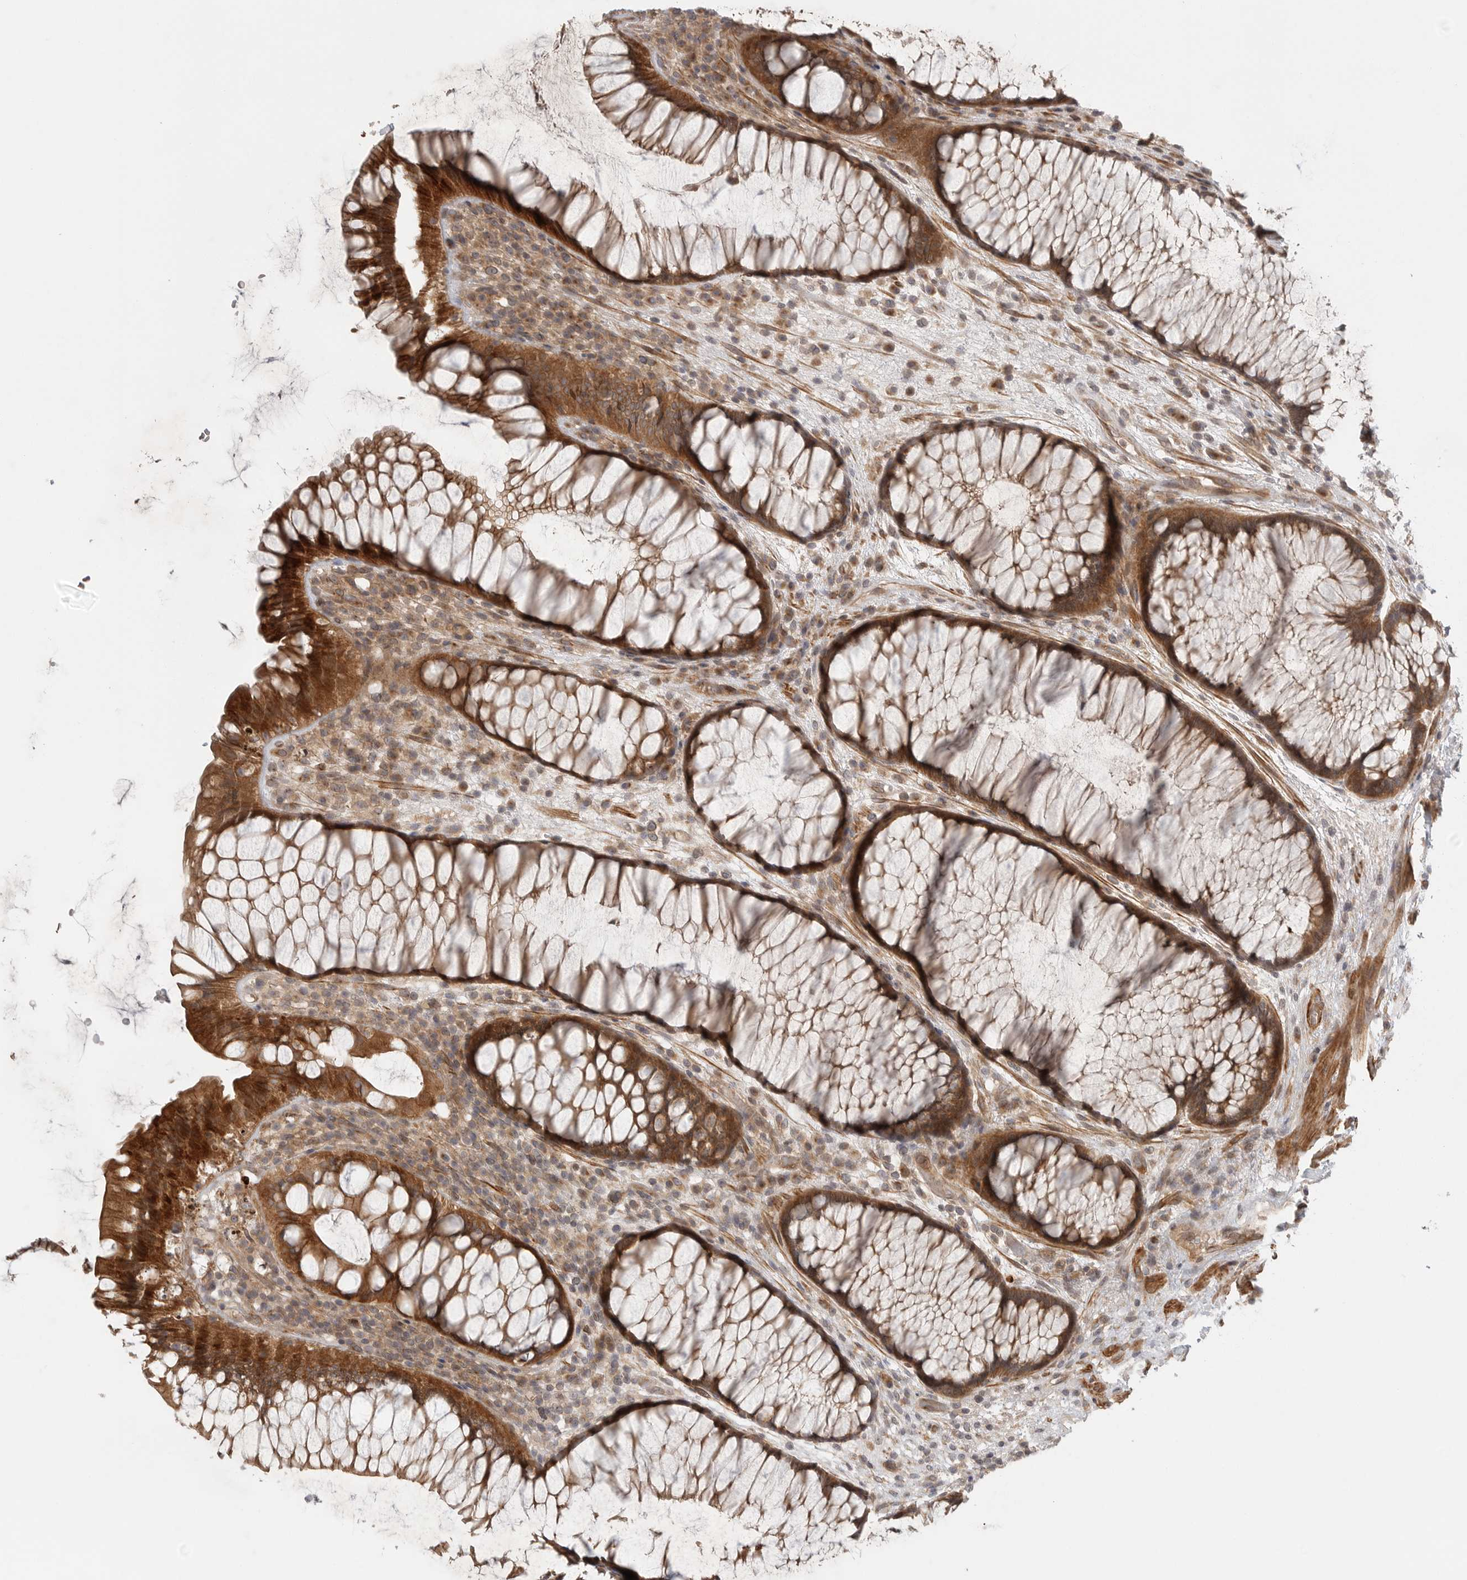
{"staining": {"intensity": "strong", "quantity": ">75%", "location": "cytoplasmic/membranous"}, "tissue": "rectum", "cell_type": "Glandular cells", "image_type": "normal", "snomed": [{"axis": "morphology", "description": "Normal tissue, NOS"}, {"axis": "topography", "description": "Rectum"}], "caption": "Protein expression analysis of benign rectum reveals strong cytoplasmic/membranous staining in approximately >75% of glandular cells.", "gene": "CCPG1", "patient": {"sex": "male", "age": 51}}